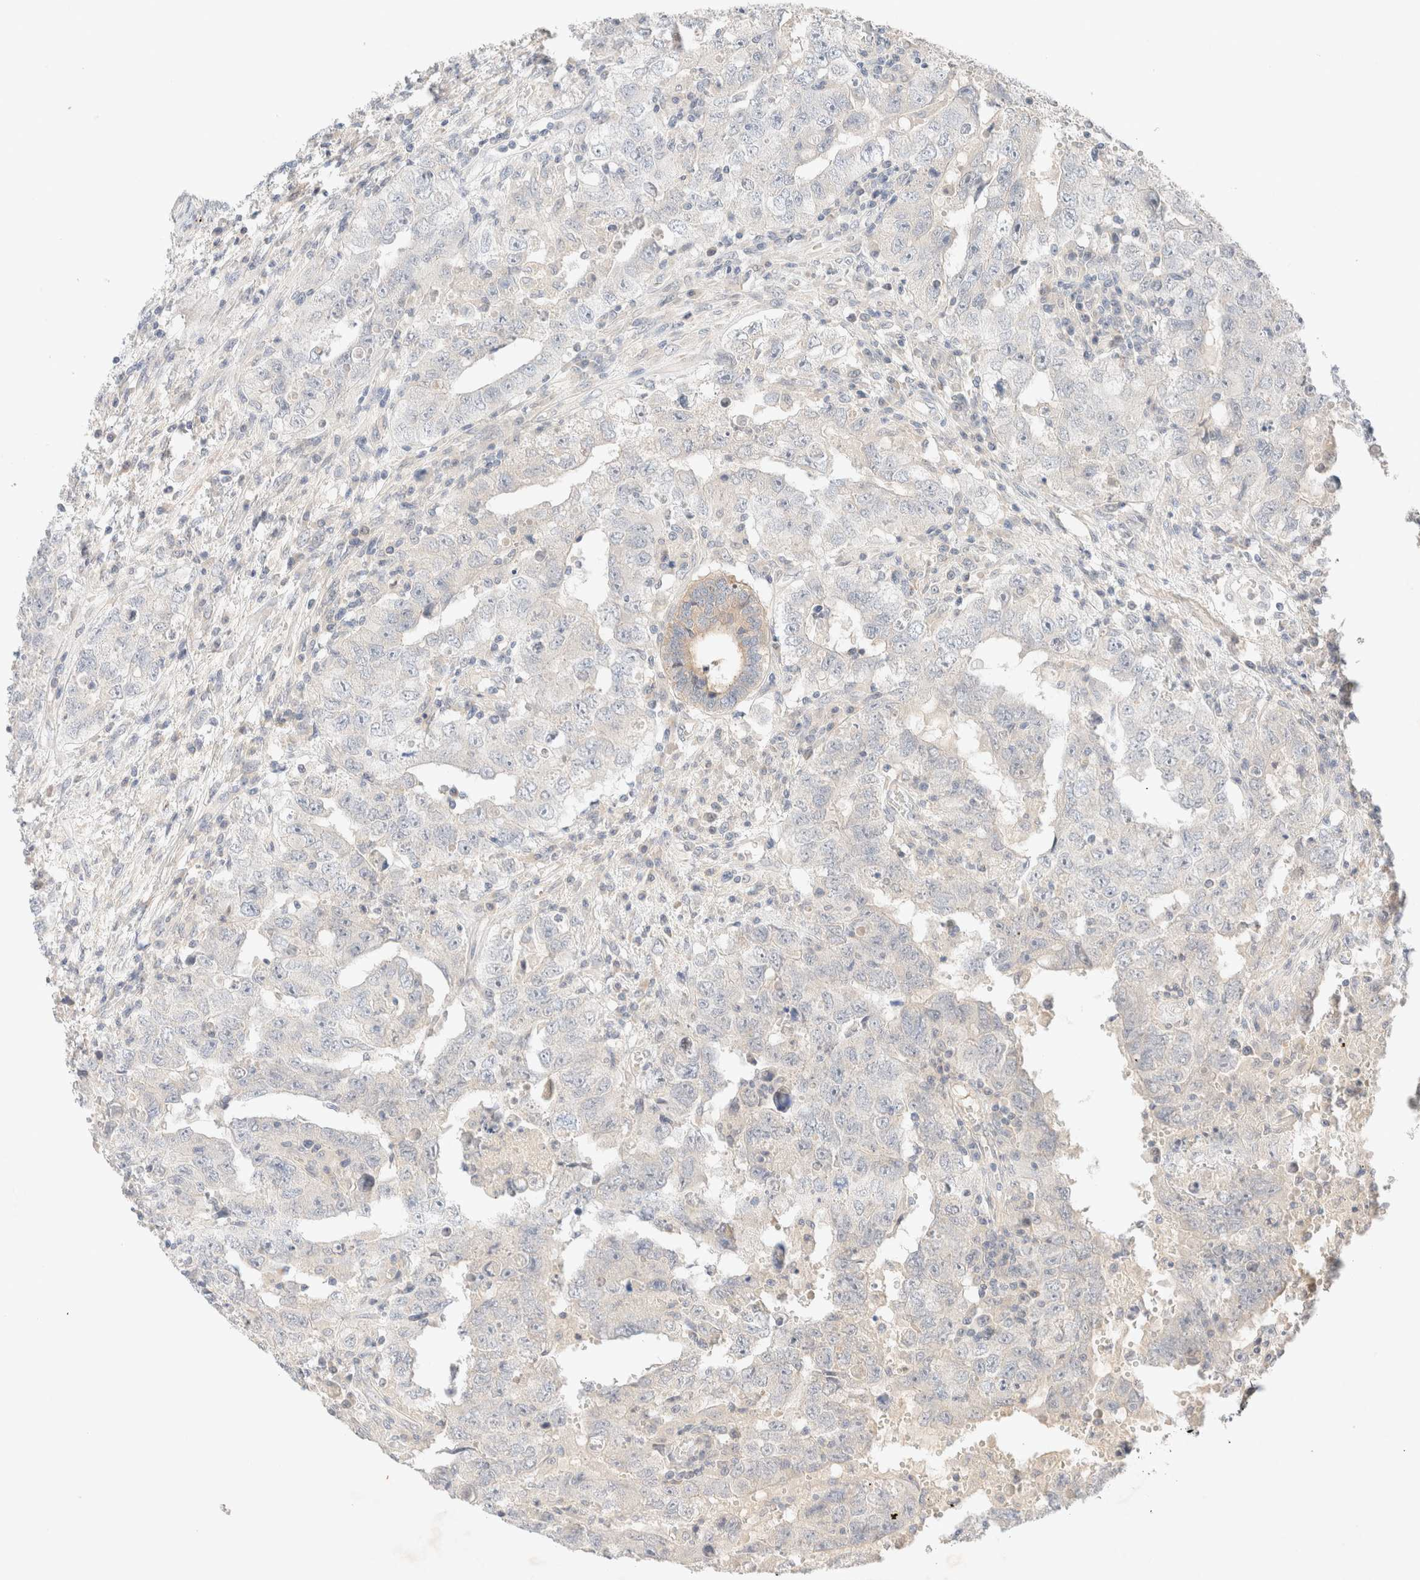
{"staining": {"intensity": "negative", "quantity": "none", "location": "none"}, "tissue": "testis cancer", "cell_type": "Tumor cells", "image_type": "cancer", "snomed": [{"axis": "morphology", "description": "Carcinoma, Embryonal, NOS"}, {"axis": "topography", "description": "Testis"}], "caption": "Immunohistochemistry (IHC) photomicrograph of human testis cancer stained for a protein (brown), which demonstrates no staining in tumor cells.", "gene": "SARM1", "patient": {"sex": "male", "age": 26}}